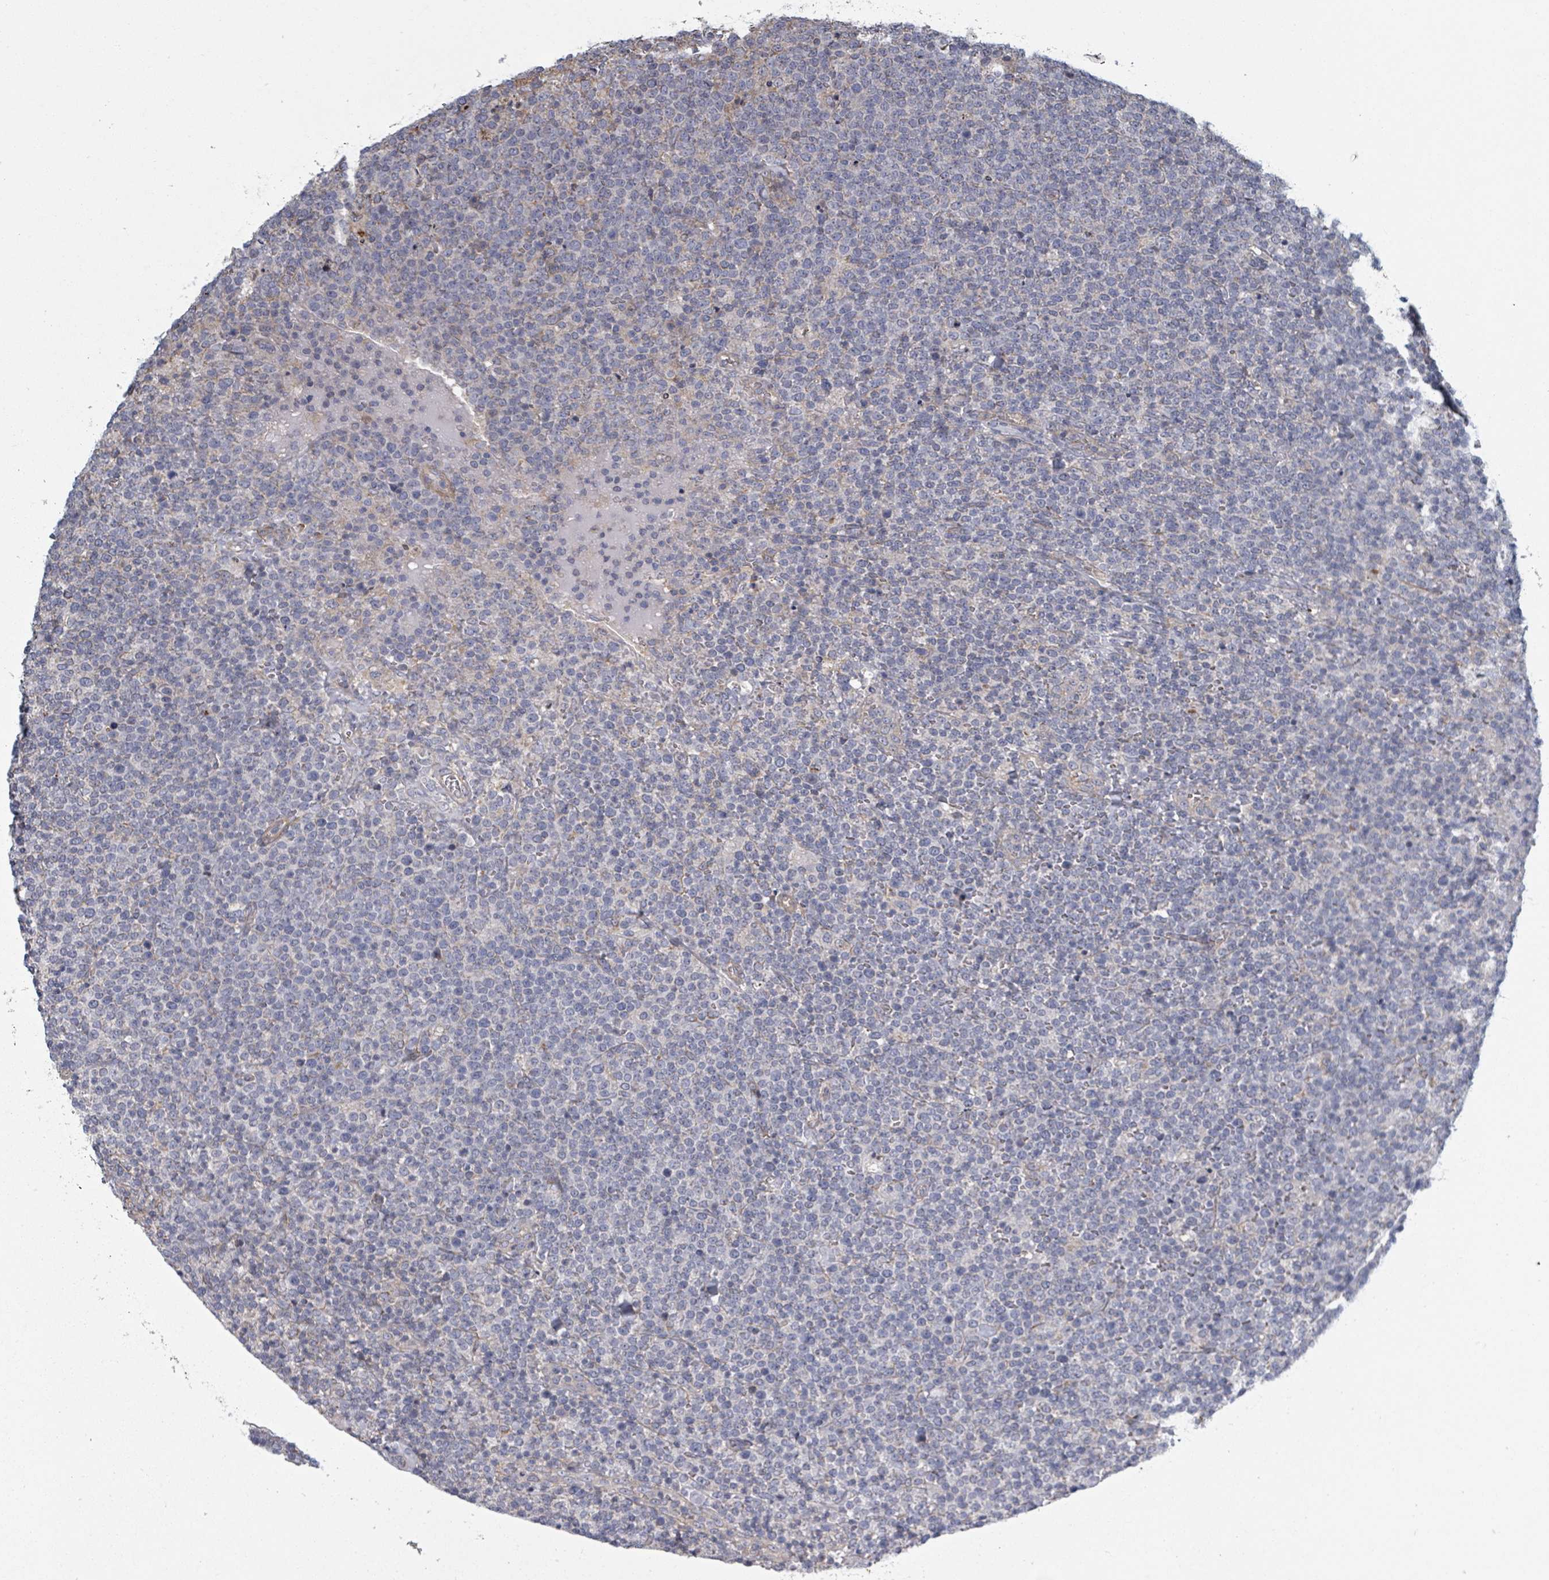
{"staining": {"intensity": "negative", "quantity": "none", "location": "none"}, "tissue": "lymphoma", "cell_type": "Tumor cells", "image_type": "cancer", "snomed": [{"axis": "morphology", "description": "Malignant lymphoma, non-Hodgkin's type, High grade"}, {"axis": "topography", "description": "Lymph node"}], "caption": "High-grade malignant lymphoma, non-Hodgkin's type was stained to show a protein in brown. There is no significant staining in tumor cells.", "gene": "ADCK1", "patient": {"sex": "male", "age": 61}}